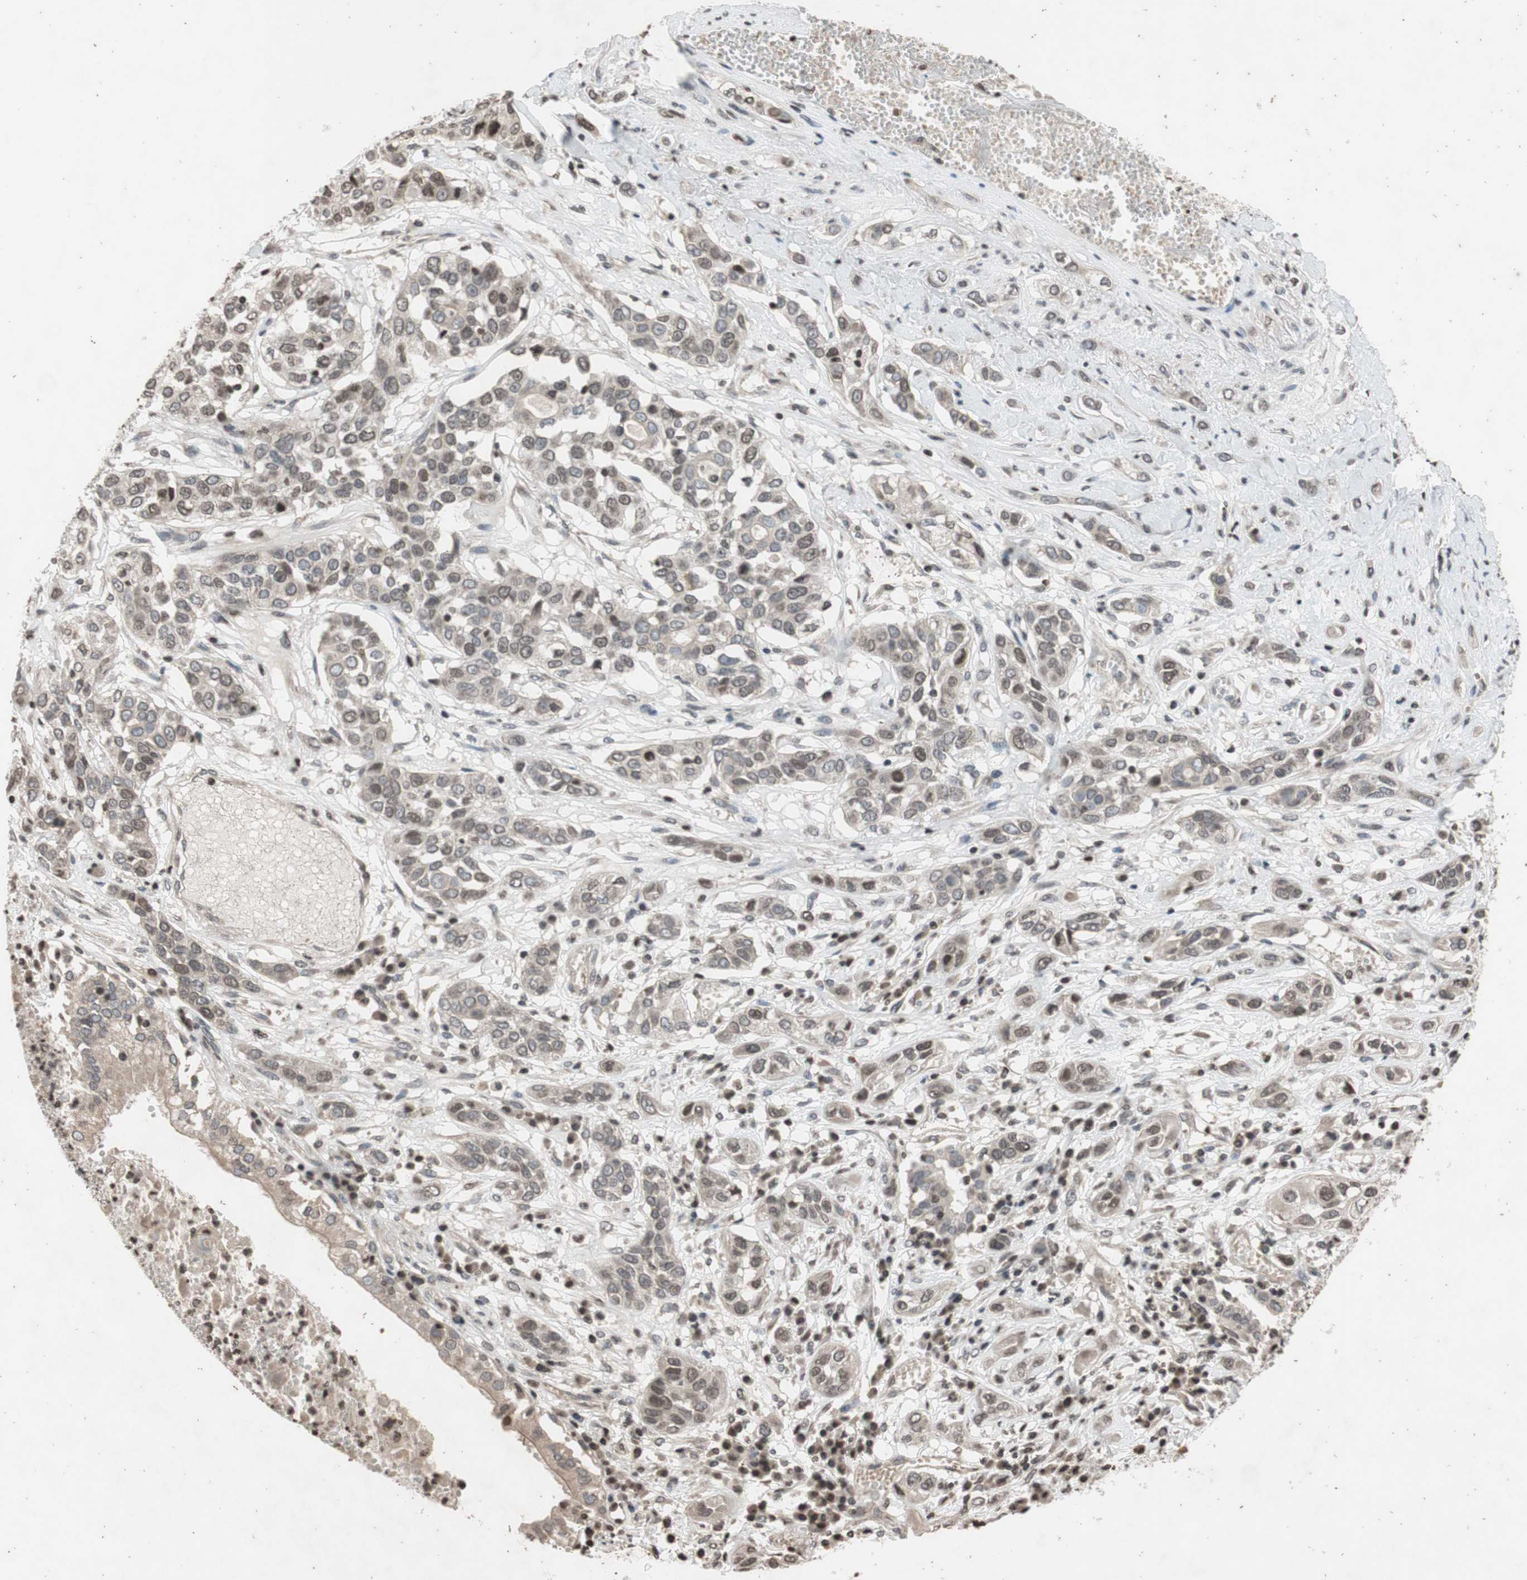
{"staining": {"intensity": "weak", "quantity": "<25%", "location": "cytoplasmic/membranous,nuclear"}, "tissue": "lung cancer", "cell_type": "Tumor cells", "image_type": "cancer", "snomed": [{"axis": "morphology", "description": "Squamous cell carcinoma, NOS"}, {"axis": "topography", "description": "Lung"}], "caption": "Lung squamous cell carcinoma was stained to show a protein in brown. There is no significant staining in tumor cells. (Brightfield microscopy of DAB (3,3'-diaminobenzidine) IHC at high magnification).", "gene": "MCM6", "patient": {"sex": "male", "age": 71}}